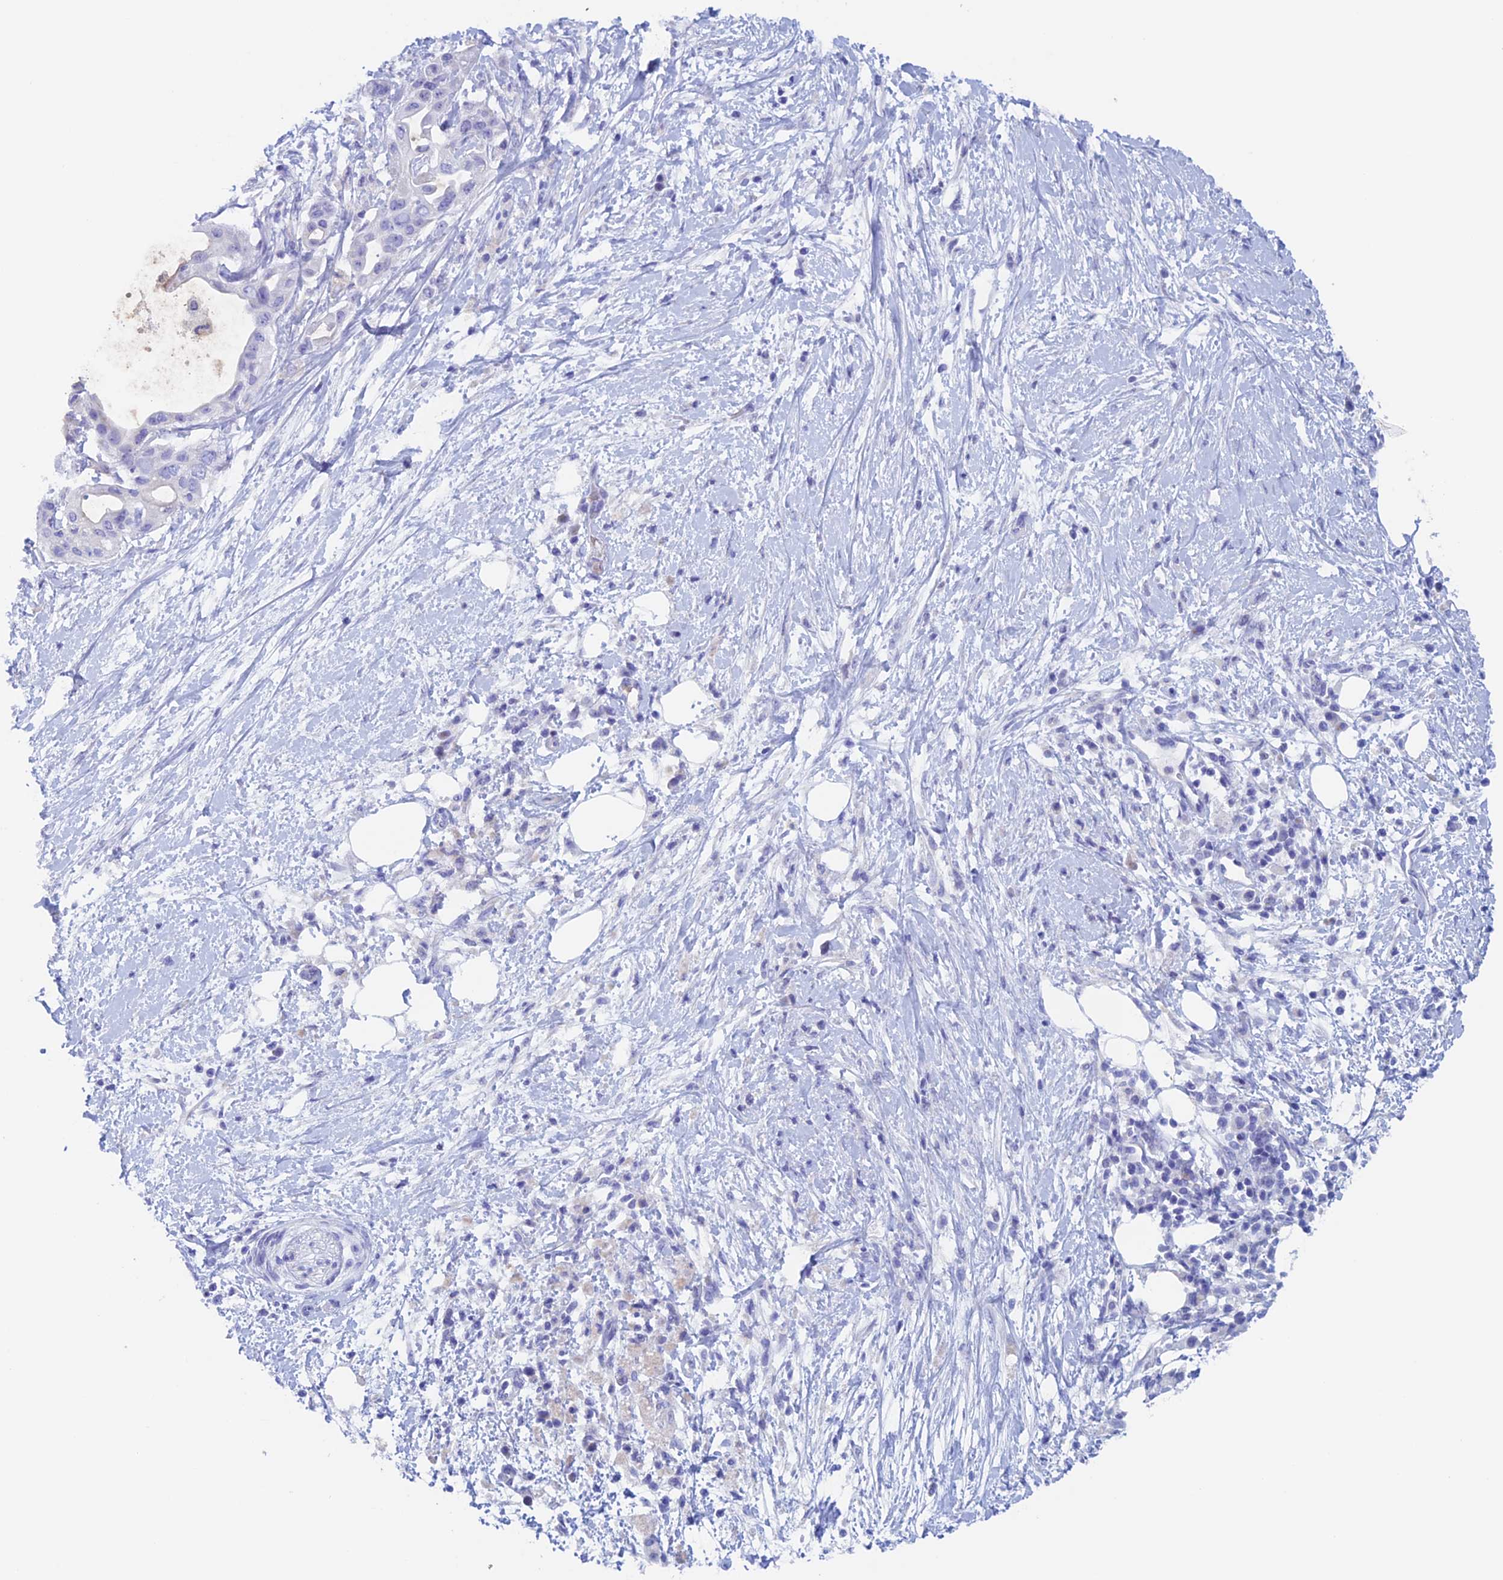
{"staining": {"intensity": "negative", "quantity": "none", "location": "none"}, "tissue": "pancreatic cancer", "cell_type": "Tumor cells", "image_type": "cancer", "snomed": [{"axis": "morphology", "description": "Adenocarcinoma, NOS"}, {"axis": "topography", "description": "Pancreas"}], "caption": "The micrograph exhibits no staining of tumor cells in adenocarcinoma (pancreatic). The staining is performed using DAB brown chromogen with nuclei counter-stained in using hematoxylin.", "gene": "PSMC3IP", "patient": {"sex": "male", "age": 68}}